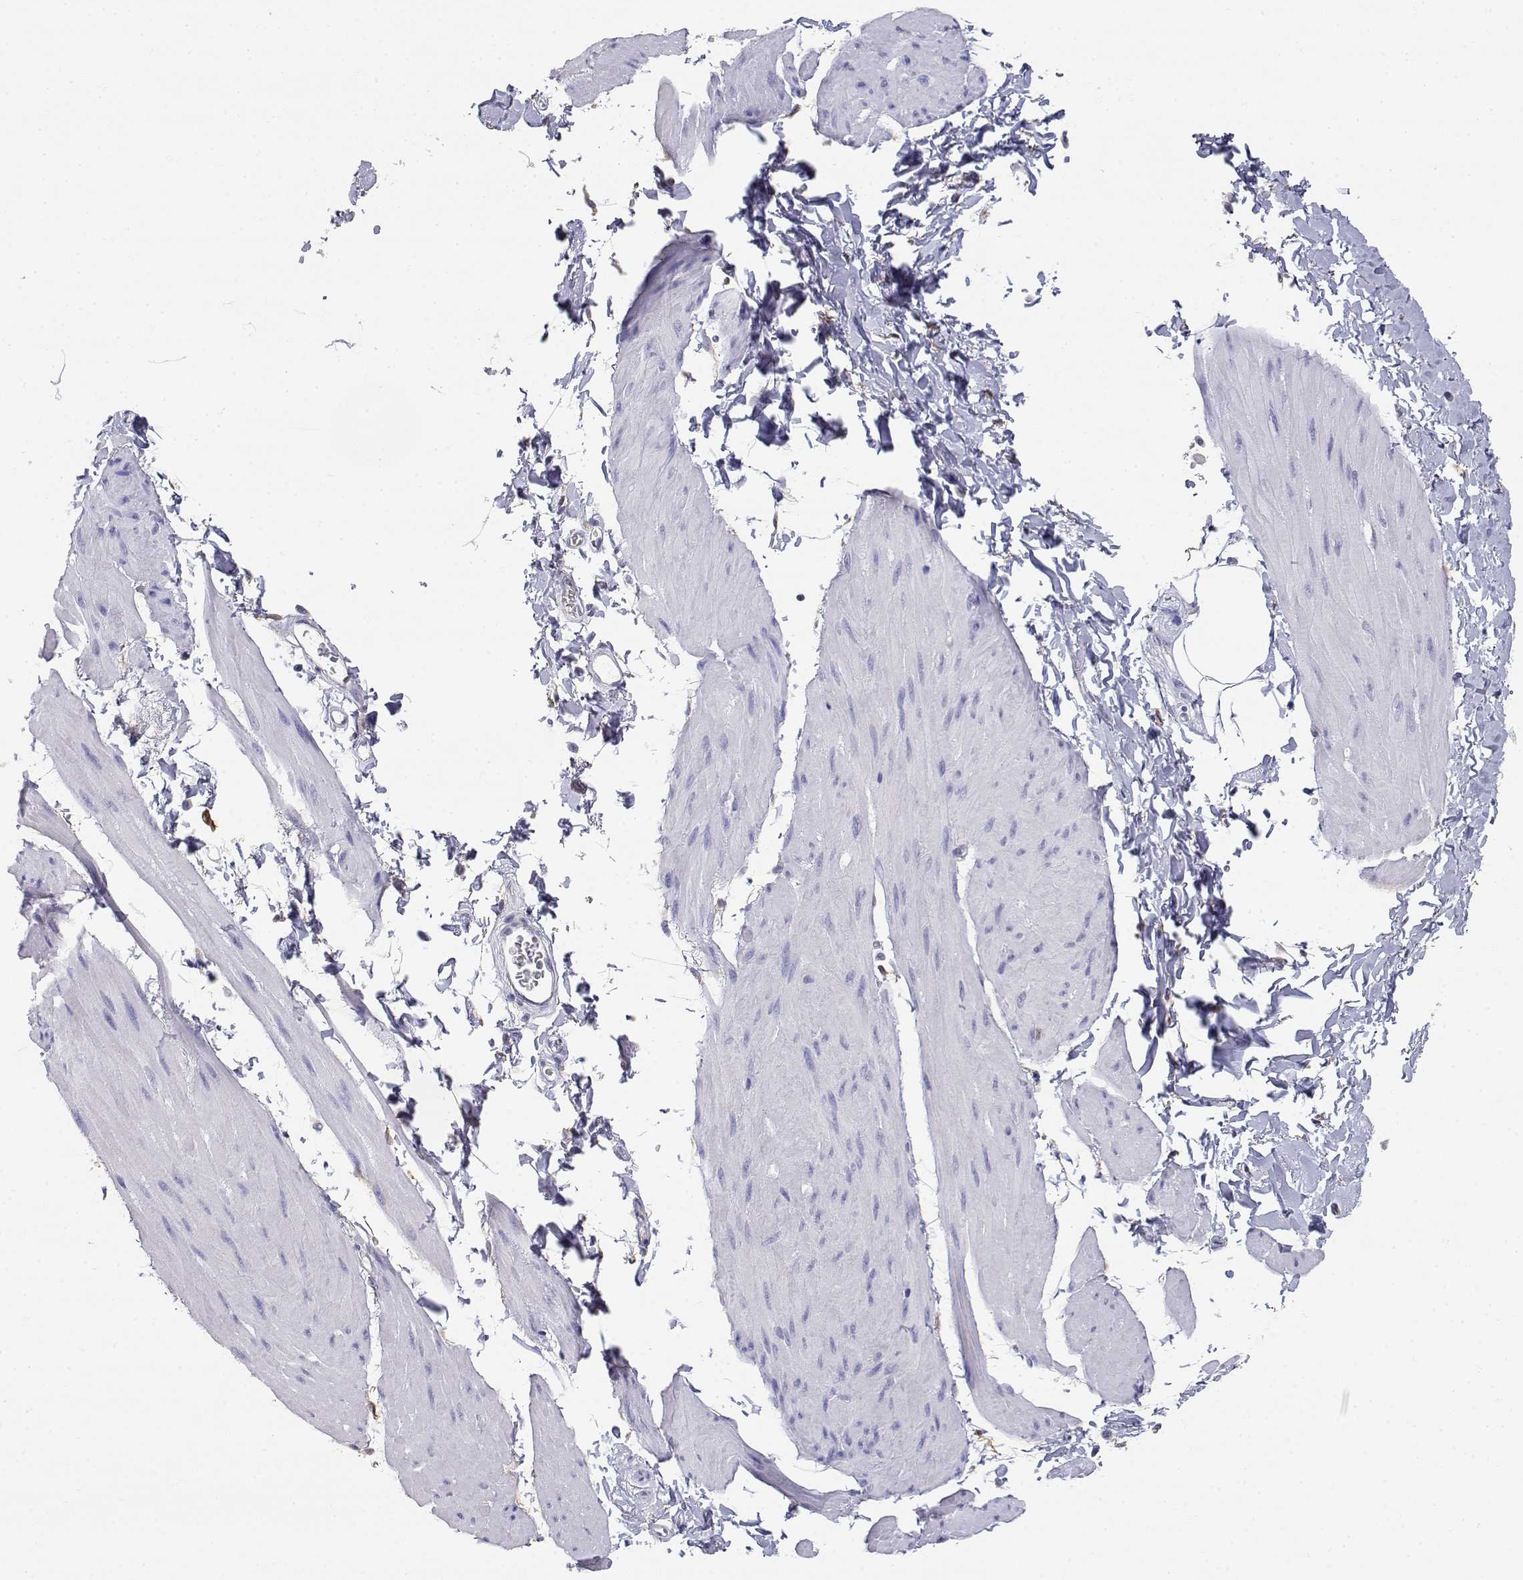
{"staining": {"intensity": "negative", "quantity": "none", "location": "none"}, "tissue": "smooth muscle", "cell_type": "Smooth muscle cells", "image_type": "normal", "snomed": [{"axis": "morphology", "description": "Normal tissue, NOS"}, {"axis": "topography", "description": "Adipose tissue"}, {"axis": "topography", "description": "Smooth muscle"}, {"axis": "topography", "description": "Peripheral nerve tissue"}], "caption": "This is a micrograph of IHC staining of unremarkable smooth muscle, which shows no expression in smooth muscle cells.", "gene": "ADA", "patient": {"sex": "male", "age": 83}}